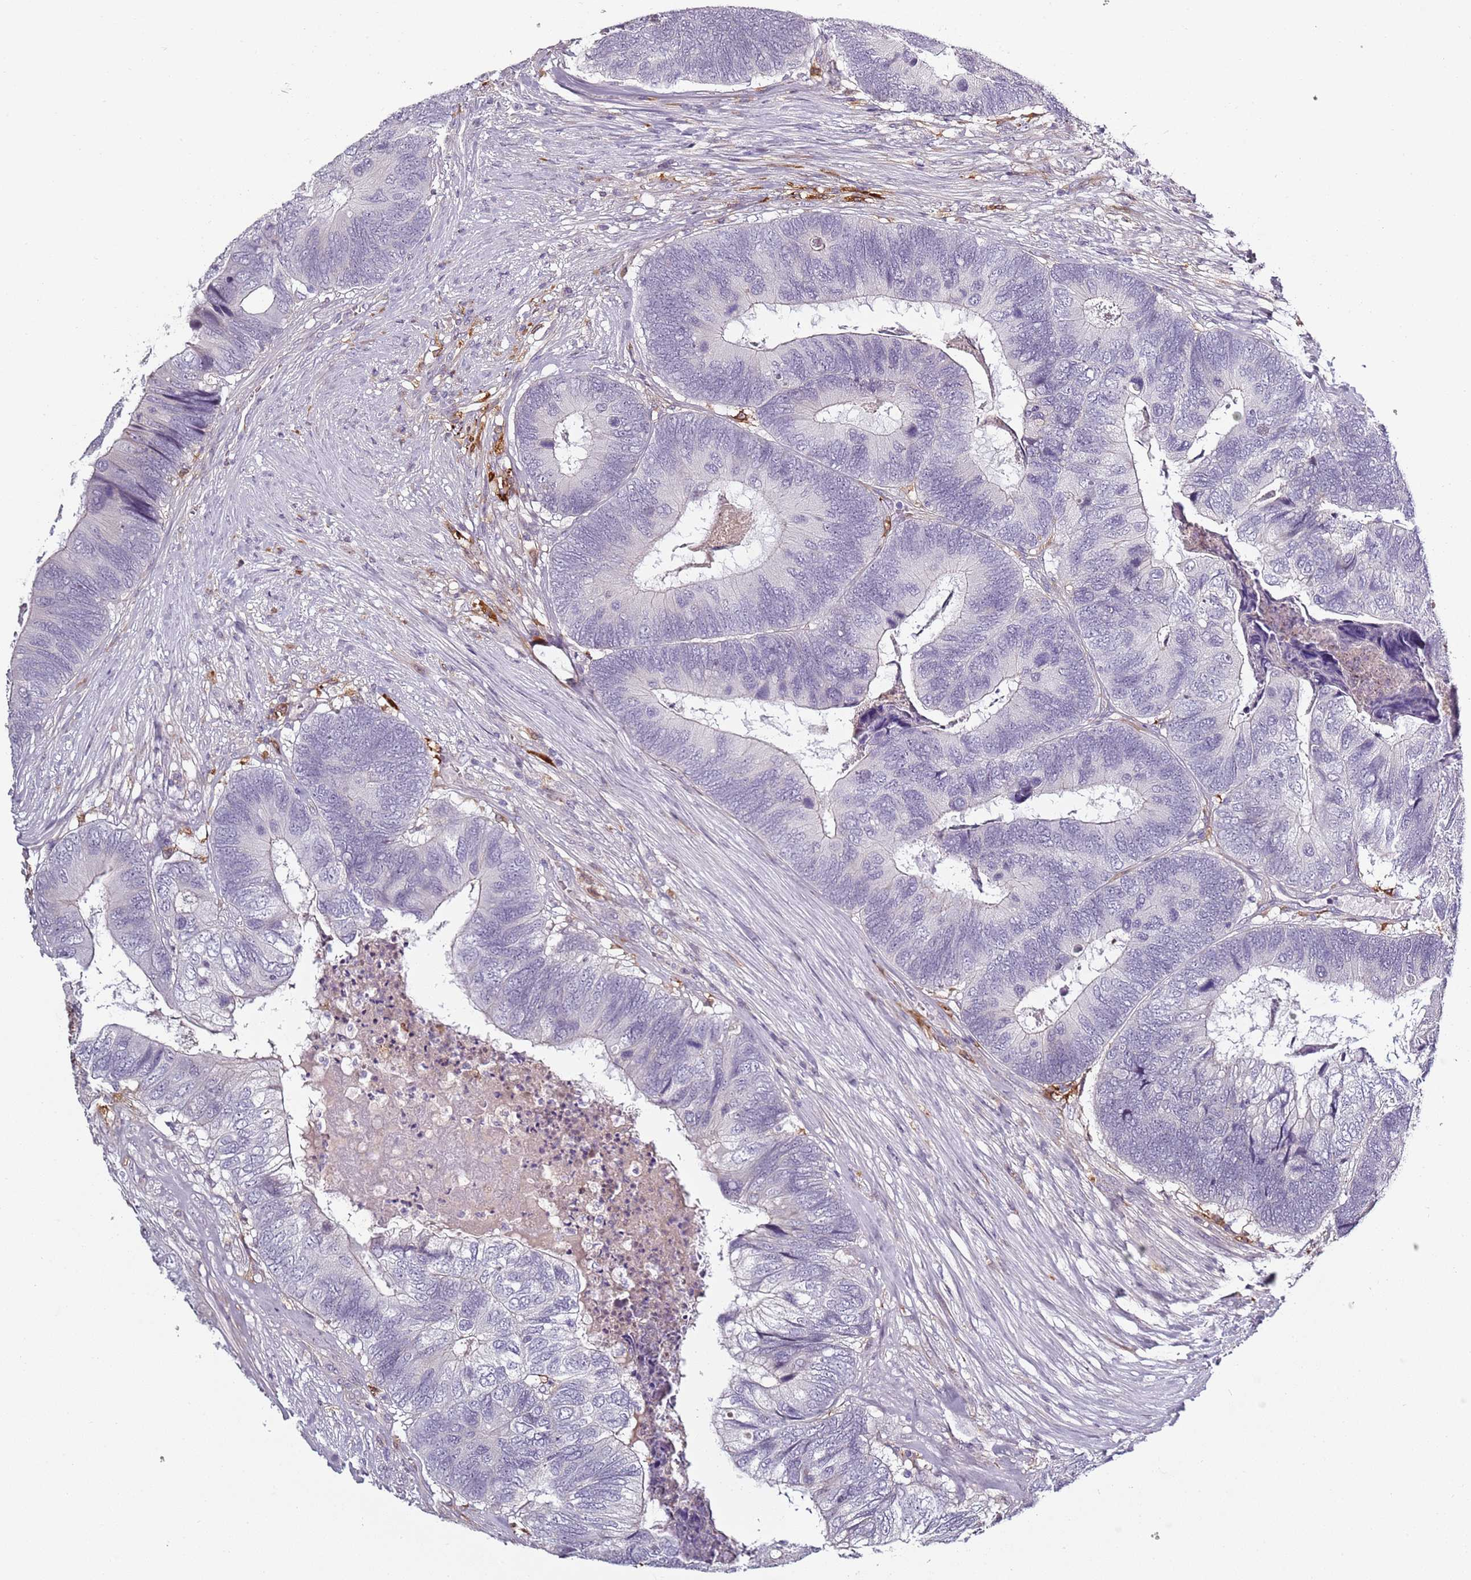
{"staining": {"intensity": "negative", "quantity": "none", "location": "none"}, "tissue": "colorectal cancer", "cell_type": "Tumor cells", "image_type": "cancer", "snomed": [{"axis": "morphology", "description": "Adenocarcinoma, NOS"}, {"axis": "topography", "description": "Colon"}], "caption": "DAB immunohistochemical staining of colorectal adenocarcinoma demonstrates no significant staining in tumor cells.", "gene": "CC2D2B", "patient": {"sex": "female", "age": 67}}